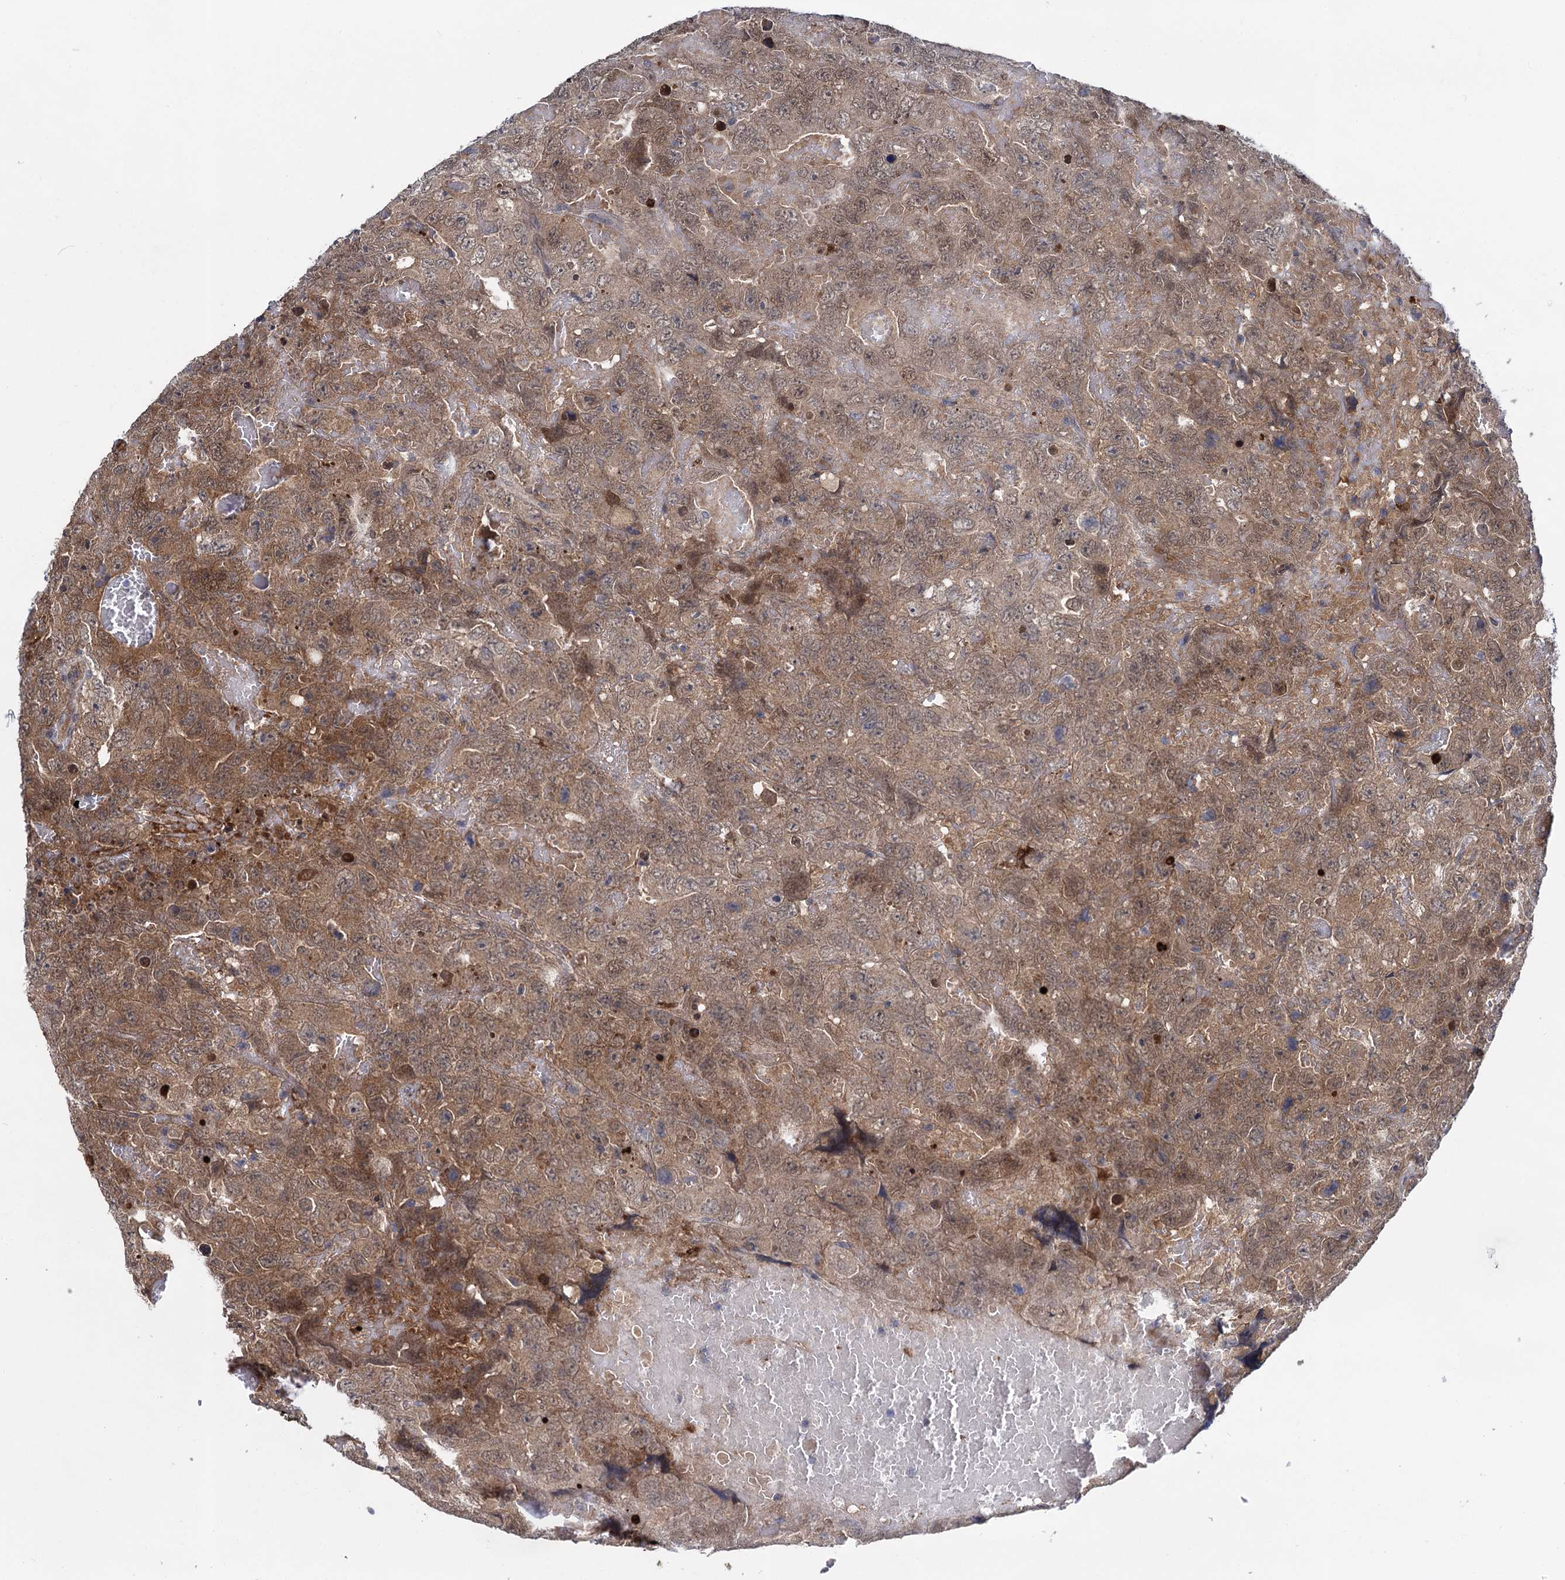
{"staining": {"intensity": "moderate", "quantity": "25%-75%", "location": "cytoplasmic/membranous,nuclear"}, "tissue": "testis cancer", "cell_type": "Tumor cells", "image_type": "cancer", "snomed": [{"axis": "morphology", "description": "Carcinoma, Embryonal, NOS"}, {"axis": "topography", "description": "Testis"}], "caption": "IHC micrograph of neoplastic tissue: human testis embryonal carcinoma stained using IHC shows medium levels of moderate protein expression localized specifically in the cytoplasmic/membranous and nuclear of tumor cells, appearing as a cytoplasmic/membranous and nuclear brown color.", "gene": "GLO1", "patient": {"sex": "male", "age": 45}}